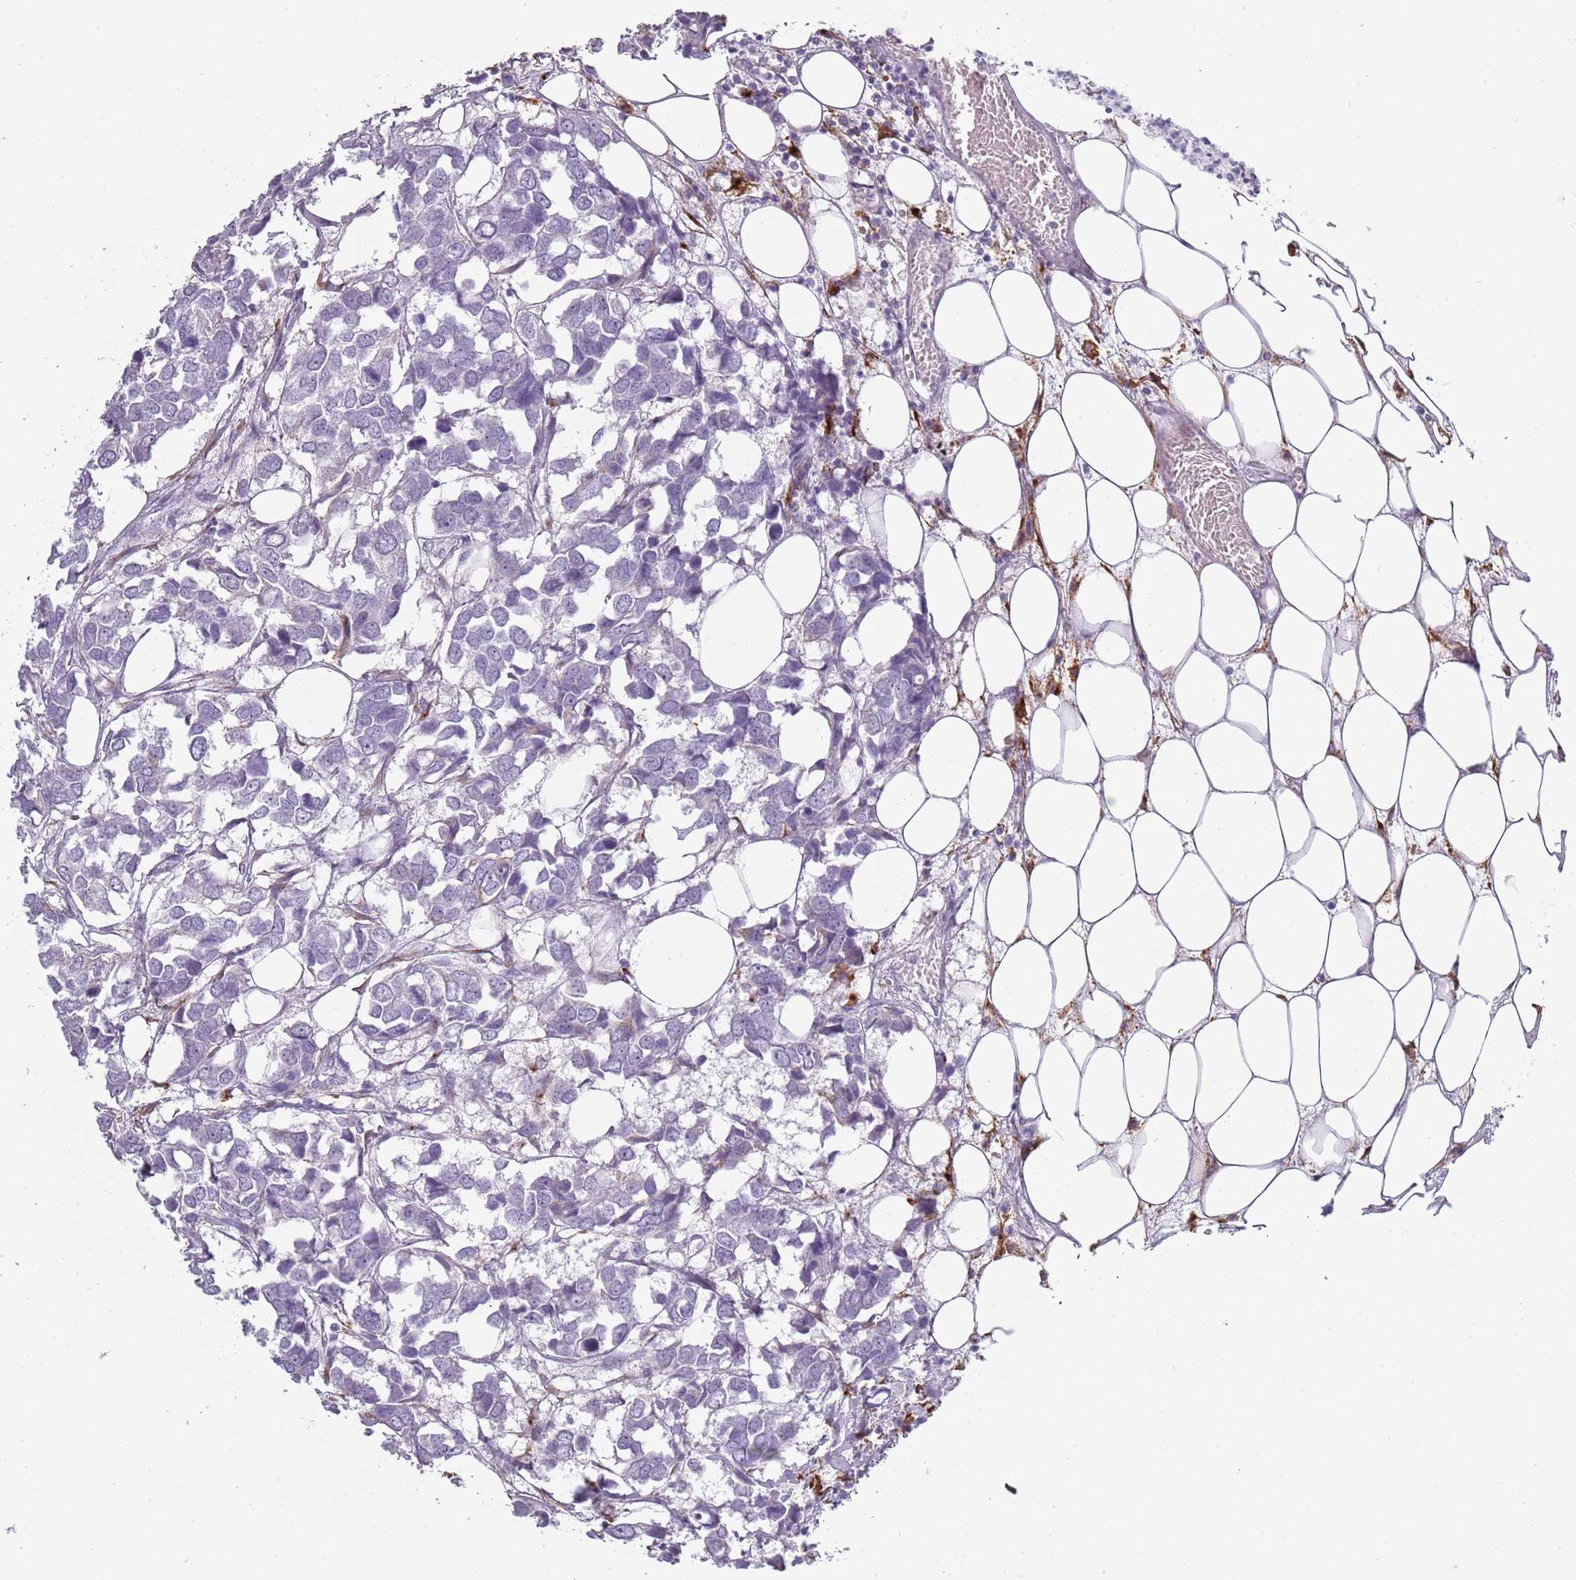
{"staining": {"intensity": "negative", "quantity": "none", "location": "none"}, "tissue": "breast cancer", "cell_type": "Tumor cells", "image_type": "cancer", "snomed": [{"axis": "morphology", "description": "Duct carcinoma"}, {"axis": "topography", "description": "Breast"}], "caption": "High magnification brightfield microscopy of breast cancer (invasive ductal carcinoma) stained with DAB (brown) and counterstained with hematoxylin (blue): tumor cells show no significant staining.", "gene": "COLEC12", "patient": {"sex": "female", "age": 83}}